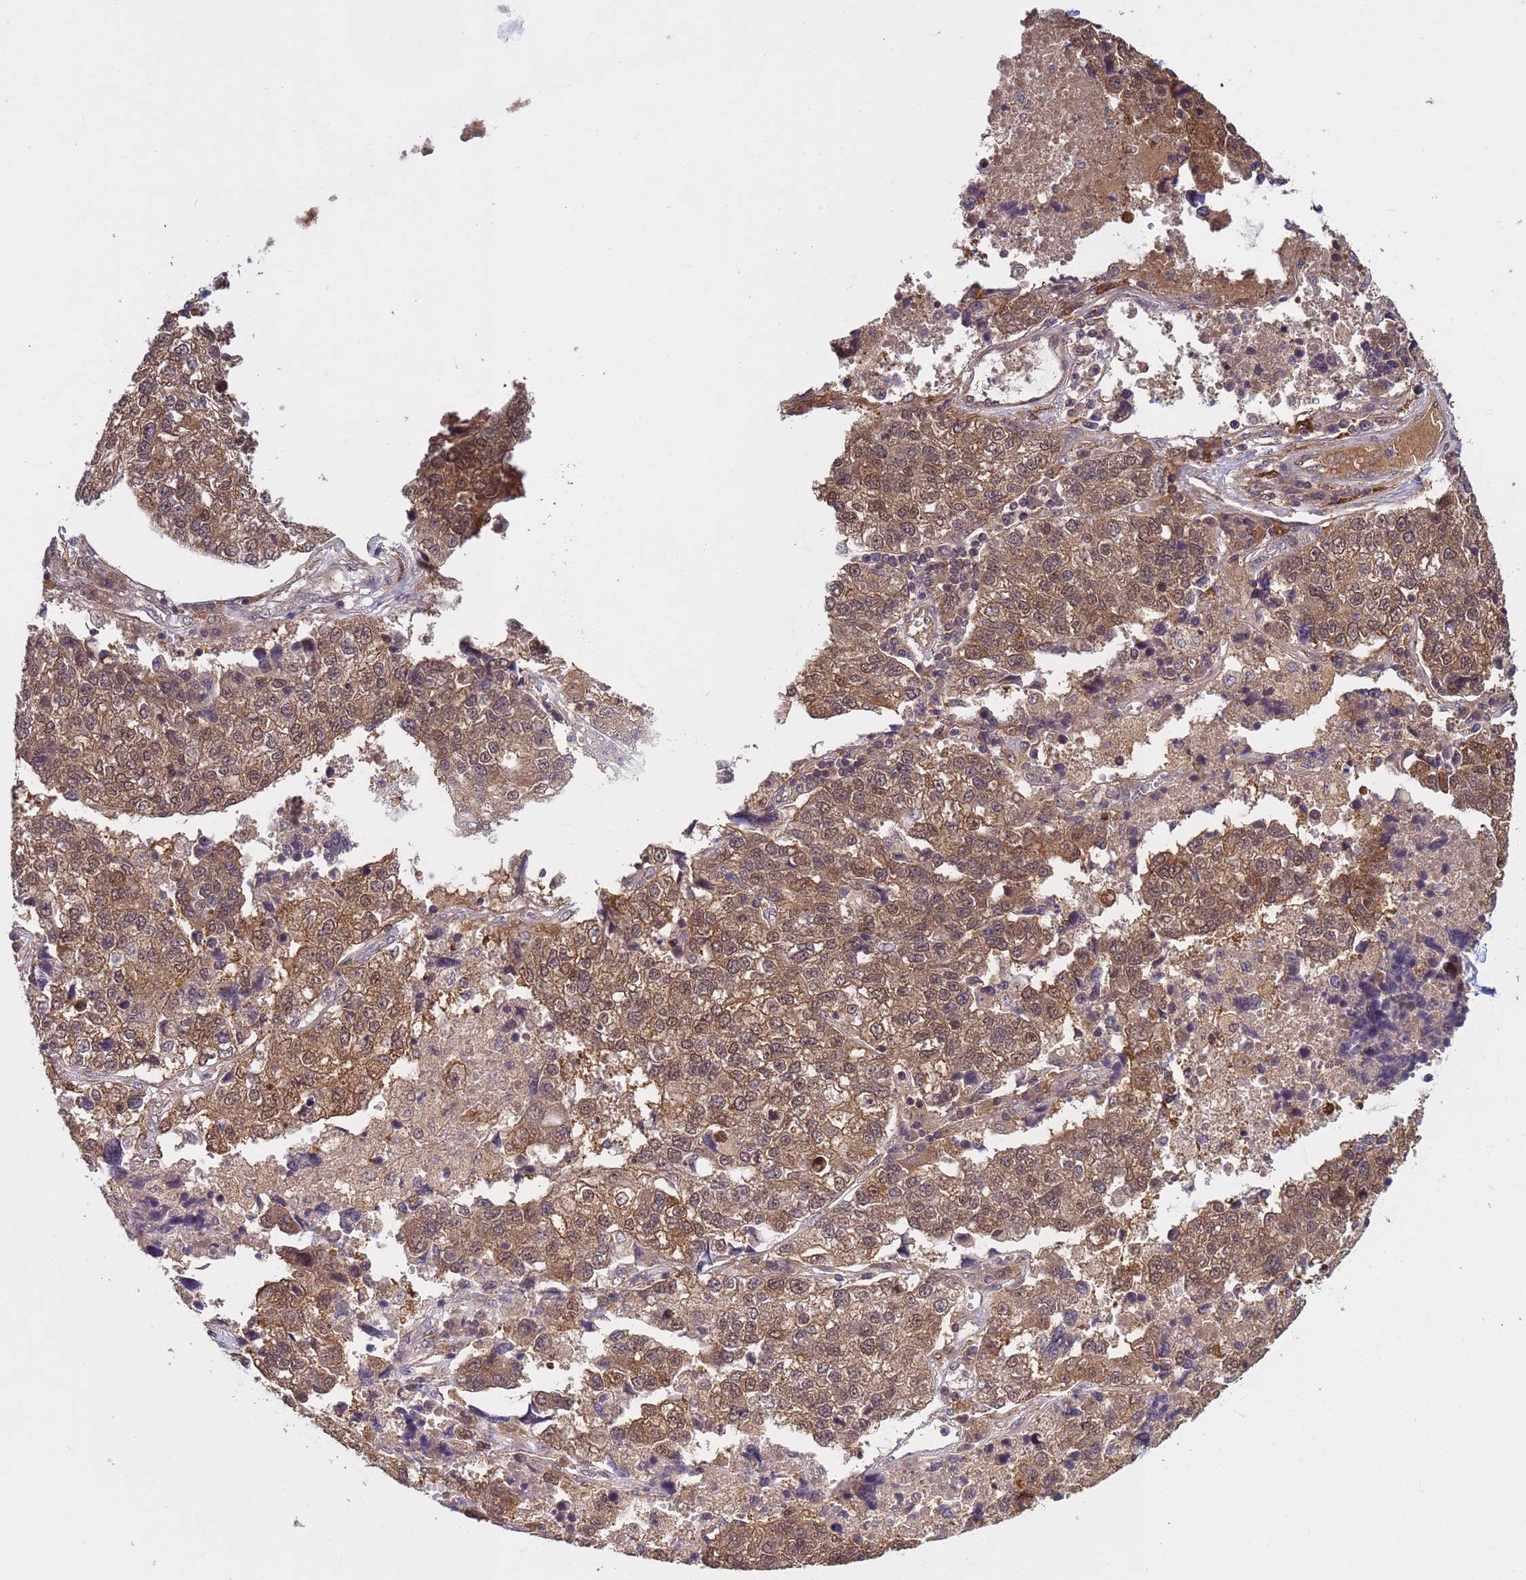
{"staining": {"intensity": "moderate", "quantity": "25%-75%", "location": "cytoplasmic/membranous,nuclear"}, "tissue": "lung cancer", "cell_type": "Tumor cells", "image_type": "cancer", "snomed": [{"axis": "morphology", "description": "Adenocarcinoma, NOS"}, {"axis": "topography", "description": "Lung"}], "caption": "This is a micrograph of immunohistochemistry (IHC) staining of lung adenocarcinoma, which shows moderate staining in the cytoplasmic/membranous and nuclear of tumor cells.", "gene": "NPEPPS", "patient": {"sex": "male", "age": 49}}